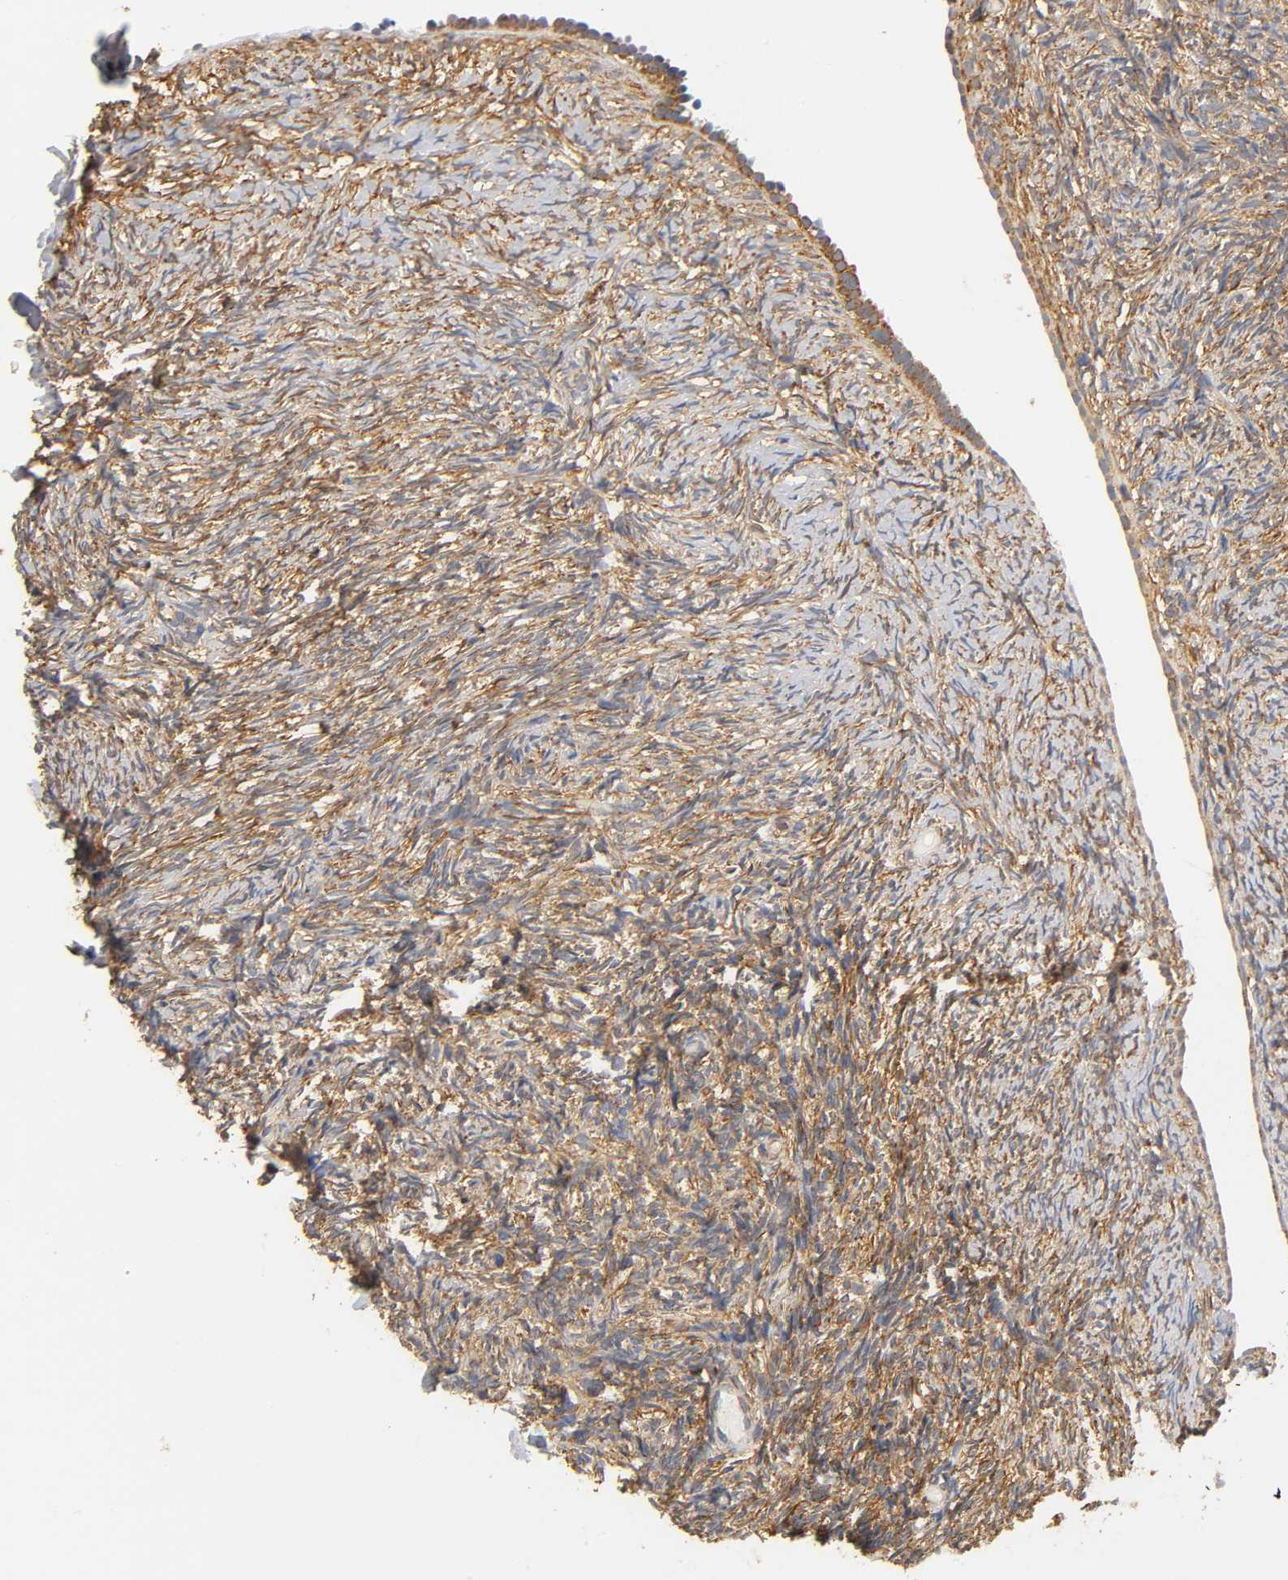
{"staining": {"intensity": "negative", "quantity": "none", "location": "none"}, "tissue": "ovary", "cell_type": "Follicle cells", "image_type": "normal", "snomed": [{"axis": "morphology", "description": "Normal tissue, NOS"}, {"axis": "topography", "description": "Ovary"}], "caption": "Protein analysis of benign ovary exhibits no significant expression in follicle cells.", "gene": "SCAP", "patient": {"sex": "female", "age": 60}}